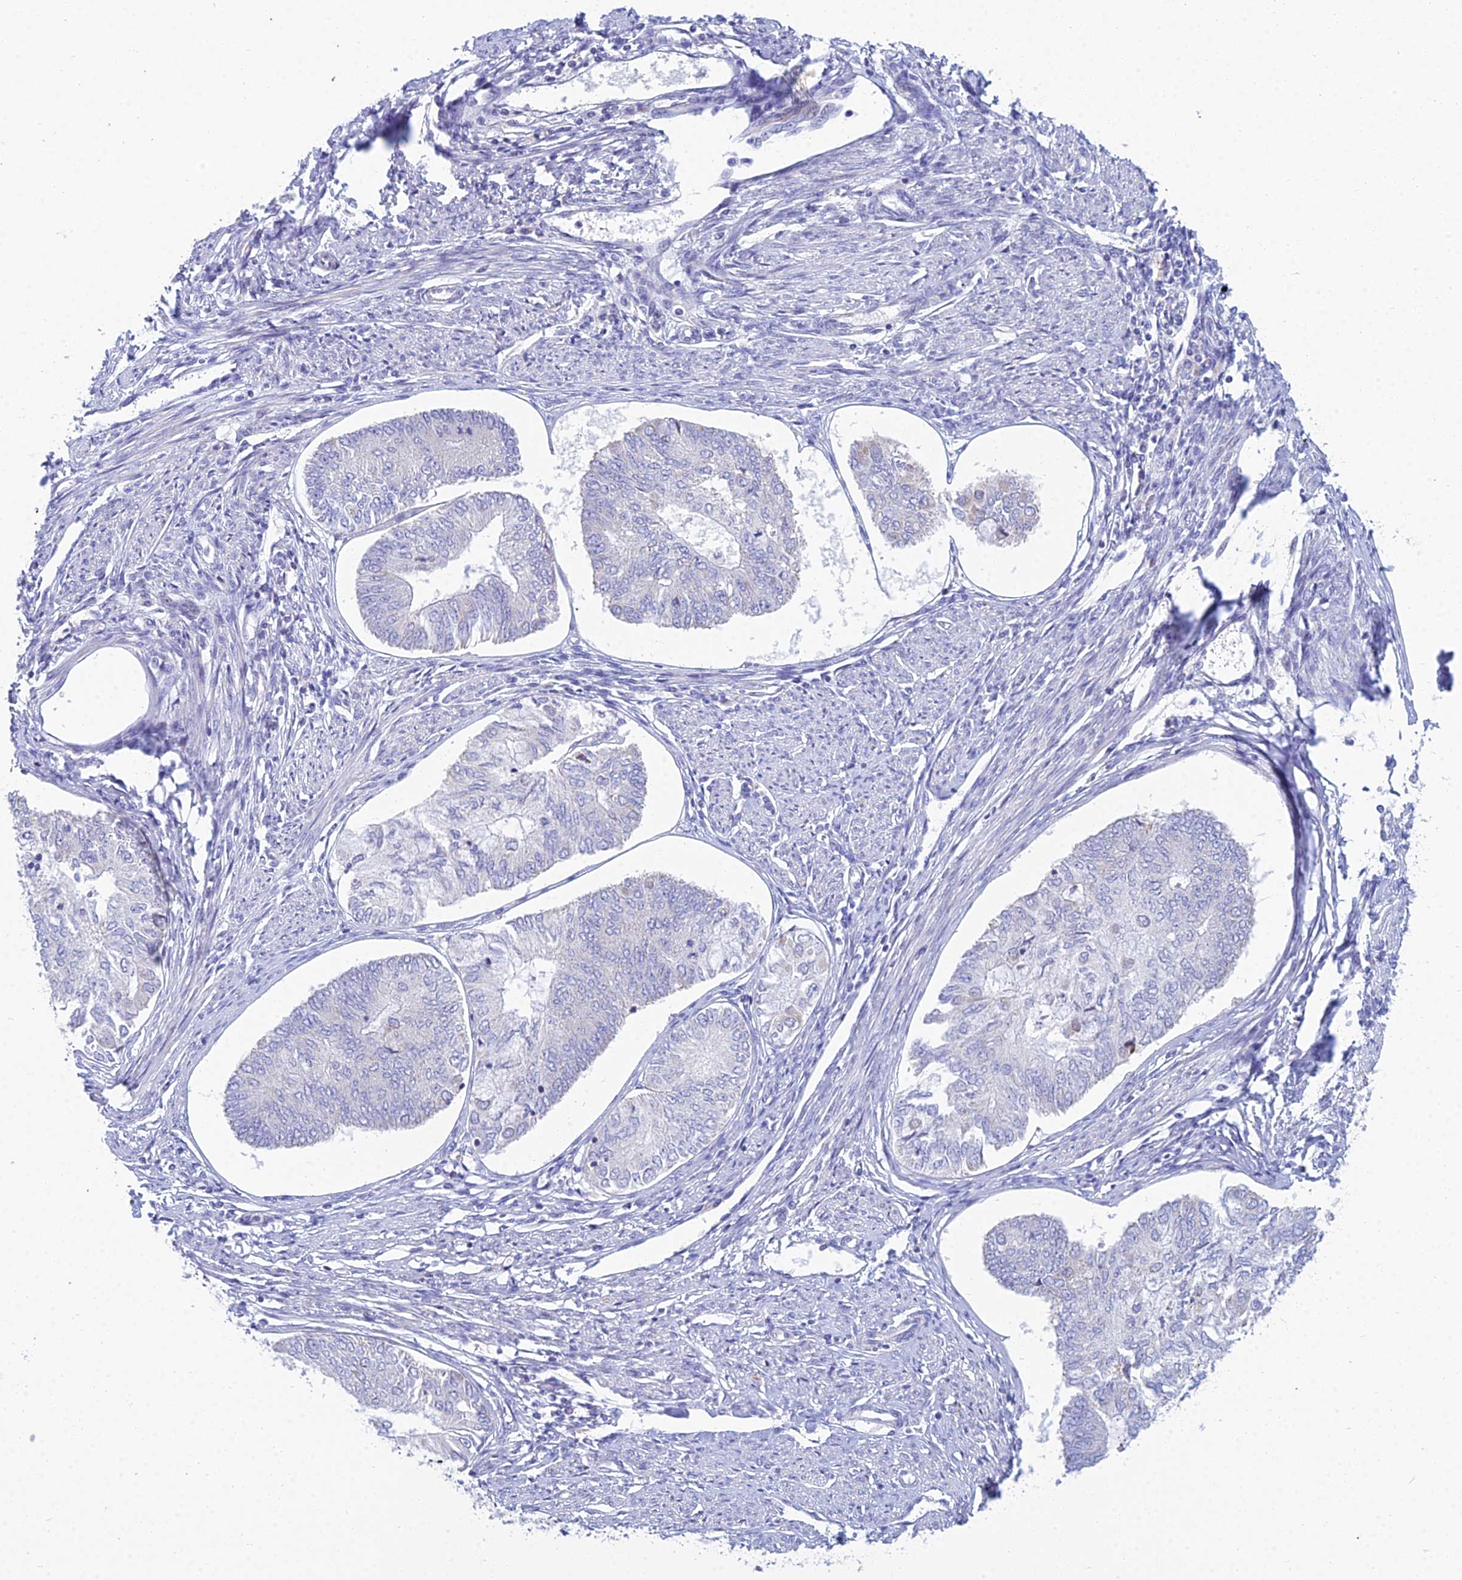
{"staining": {"intensity": "negative", "quantity": "none", "location": "none"}, "tissue": "endometrial cancer", "cell_type": "Tumor cells", "image_type": "cancer", "snomed": [{"axis": "morphology", "description": "Adenocarcinoma, NOS"}, {"axis": "topography", "description": "Endometrium"}], "caption": "Immunohistochemical staining of human adenocarcinoma (endometrial) demonstrates no significant staining in tumor cells.", "gene": "PRR13", "patient": {"sex": "female", "age": 68}}